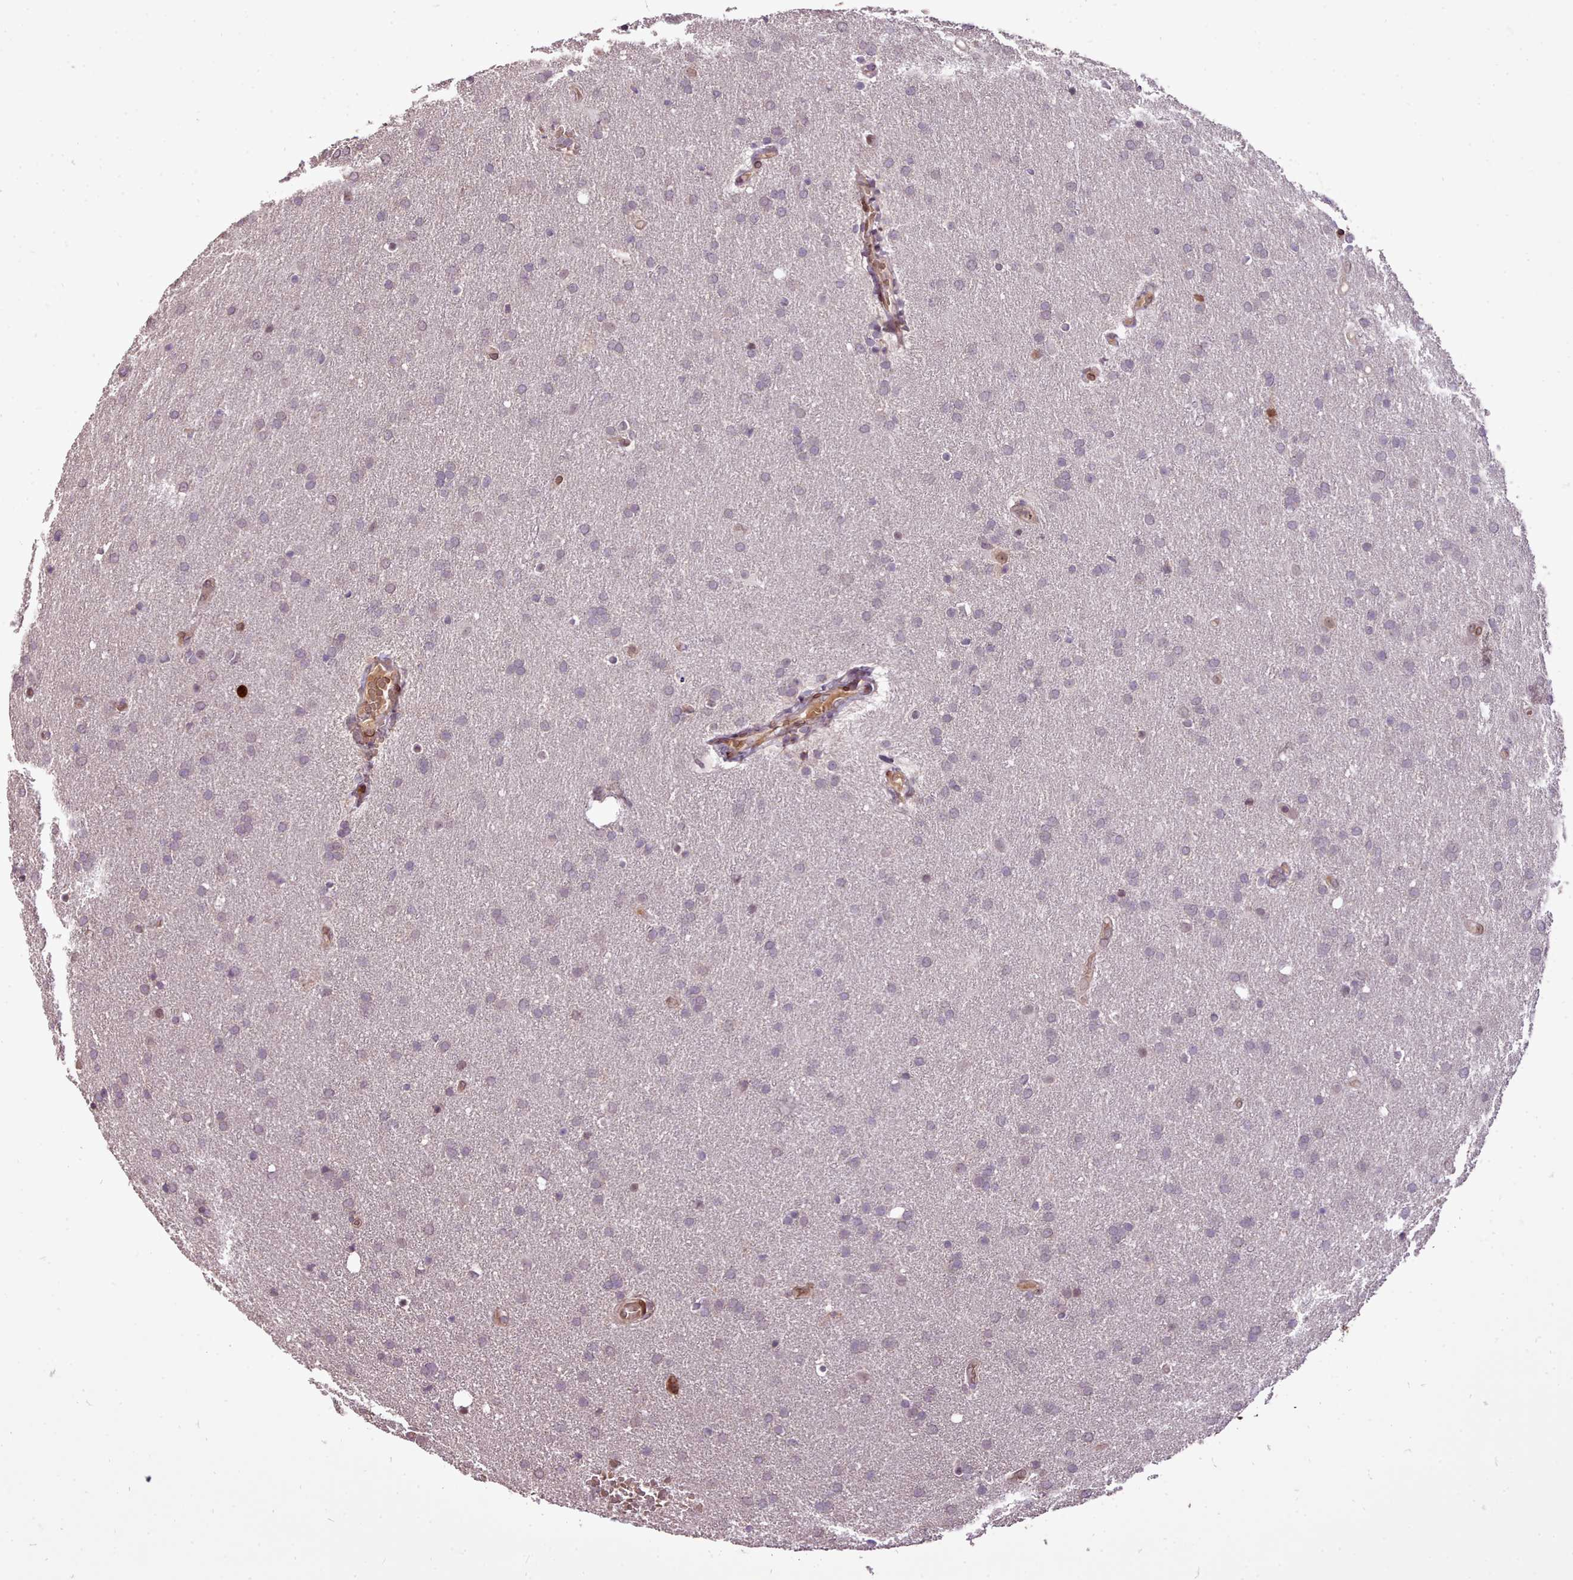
{"staining": {"intensity": "negative", "quantity": "none", "location": "none"}, "tissue": "glioma", "cell_type": "Tumor cells", "image_type": "cancer", "snomed": [{"axis": "morphology", "description": "Glioma, malignant, Low grade"}, {"axis": "topography", "description": "Brain"}], "caption": "There is no significant expression in tumor cells of glioma. Nuclei are stained in blue.", "gene": "CABP1", "patient": {"sex": "female", "age": 32}}